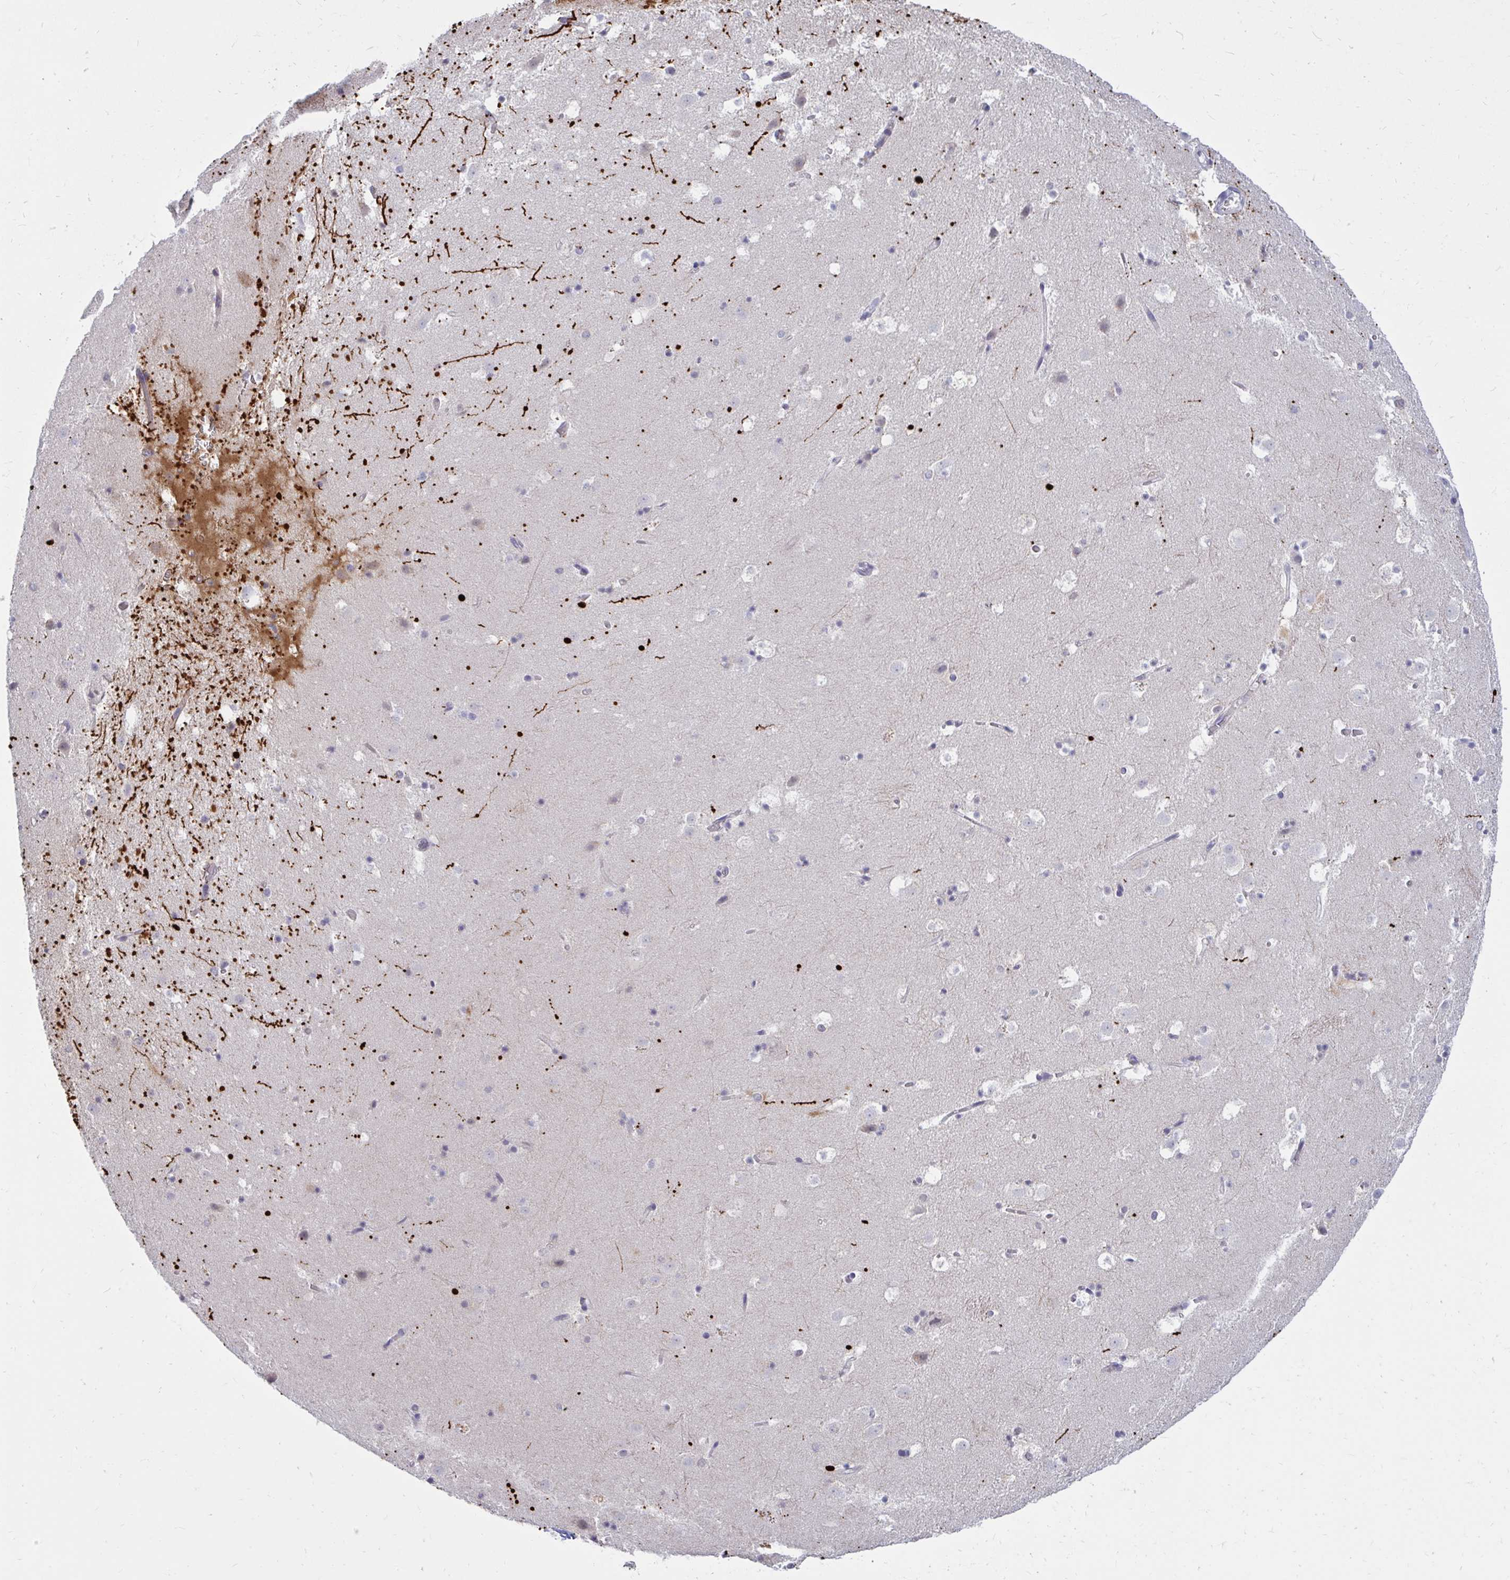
{"staining": {"intensity": "negative", "quantity": "none", "location": "none"}, "tissue": "caudate", "cell_type": "Glial cells", "image_type": "normal", "snomed": [{"axis": "morphology", "description": "Normal tissue, NOS"}, {"axis": "topography", "description": "Lateral ventricle wall"}], "caption": "Glial cells show no significant expression in unremarkable caudate. (DAB (3,3'-diaminobenzidine) IHC with hematoxylin counter stain).", "gene": "ARPP19", "patient": {"sex": "male", "age": 37}}